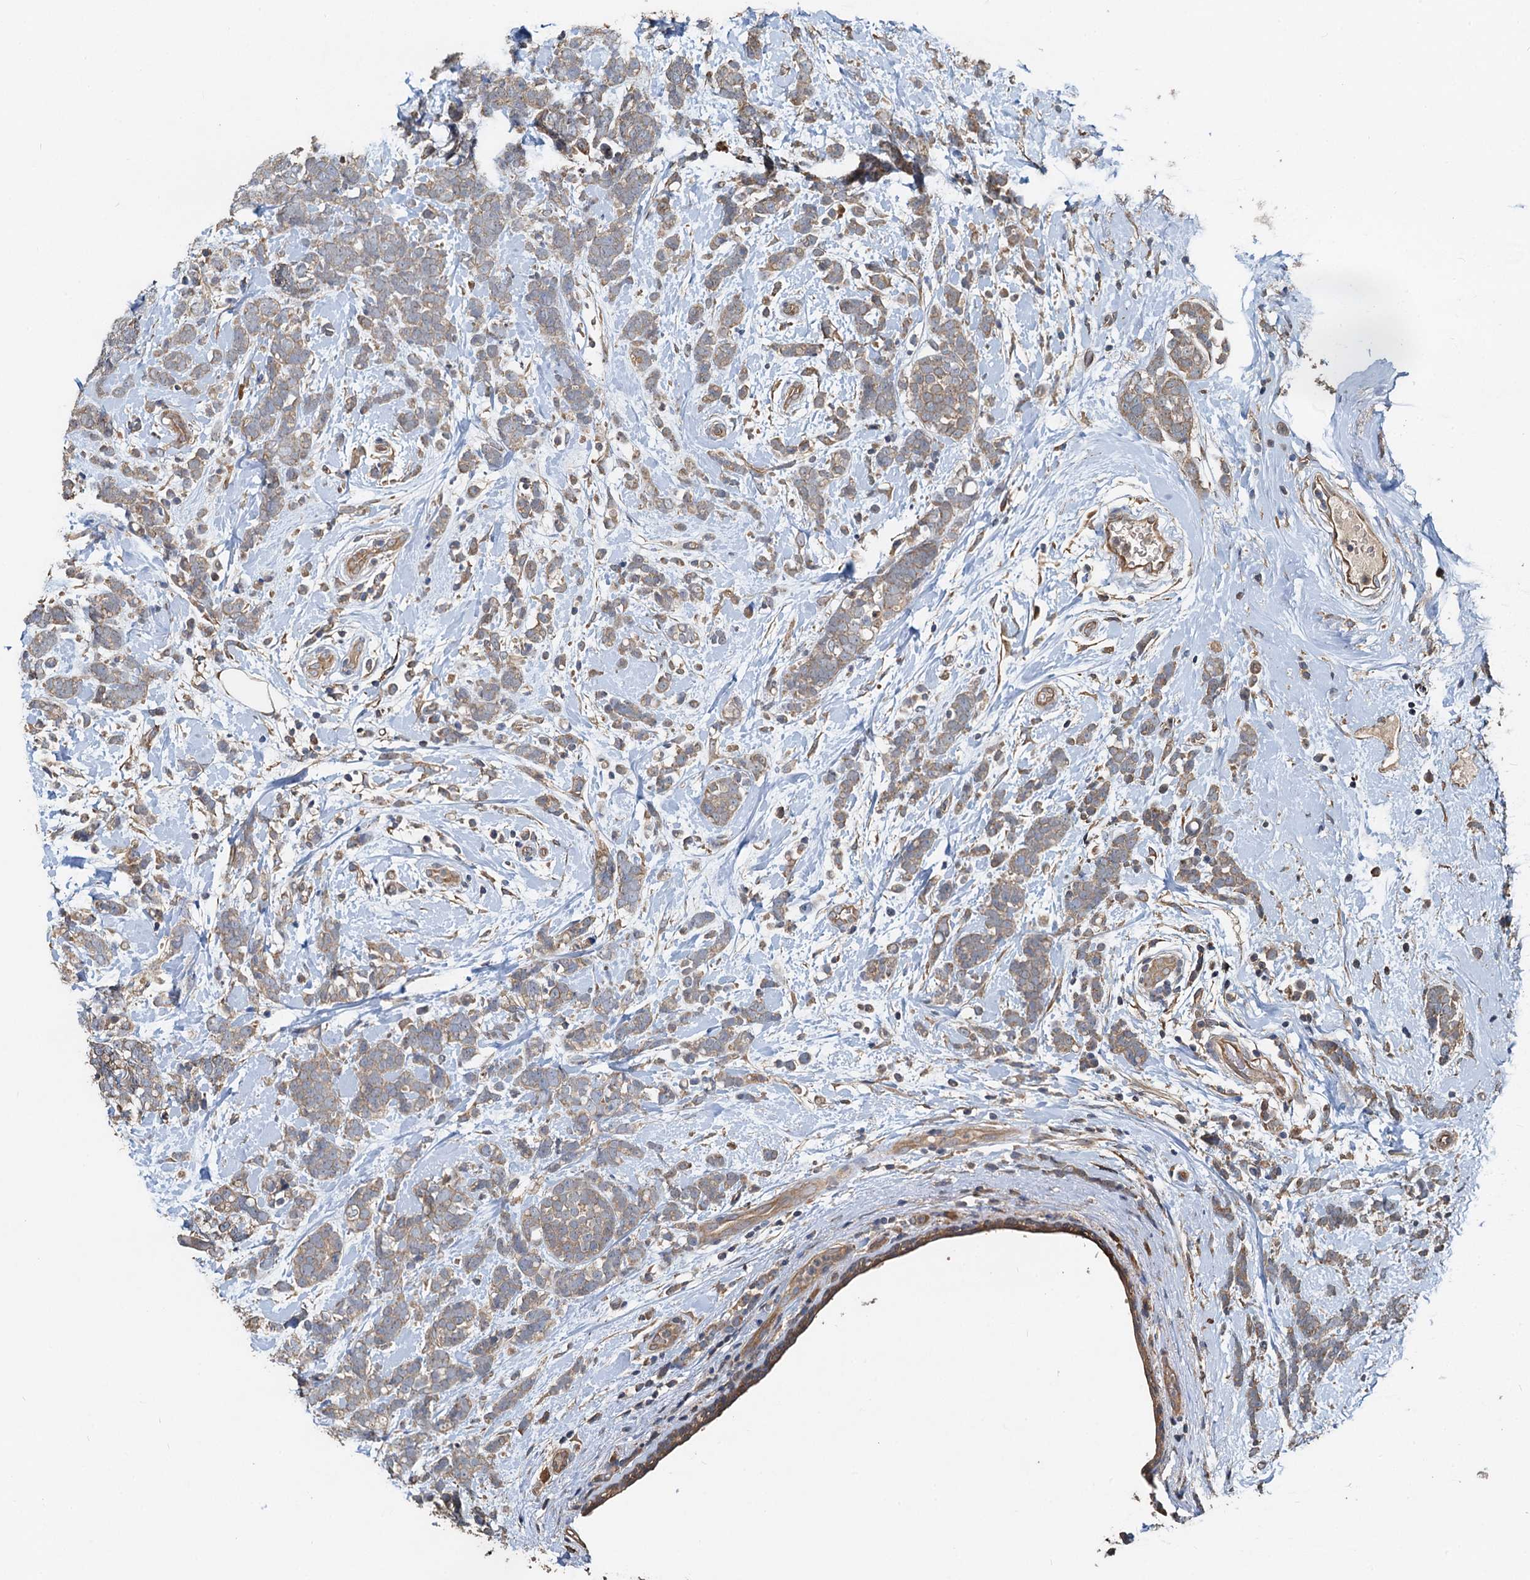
{"staining": {"intensity": "weak", "quantity": ">75%", "location": "cytoplasmic/membranous"}, "tissue": "breast cancer", "cell_type": "Tumor cells", "image_type": "cancer", "snomed": [{"axis": "morphology", "description": "Lobular carcinoma"}, {"axis": "topography", "description": "Breast"}], "caption": "Protein staining of lobular carcinoma (breast) tissue displays weak cytoplasmic/membranous expression in approximately >75% of tumor cells.", "gene": "HYI", "patient": {"sex": "female", "age": 58}}